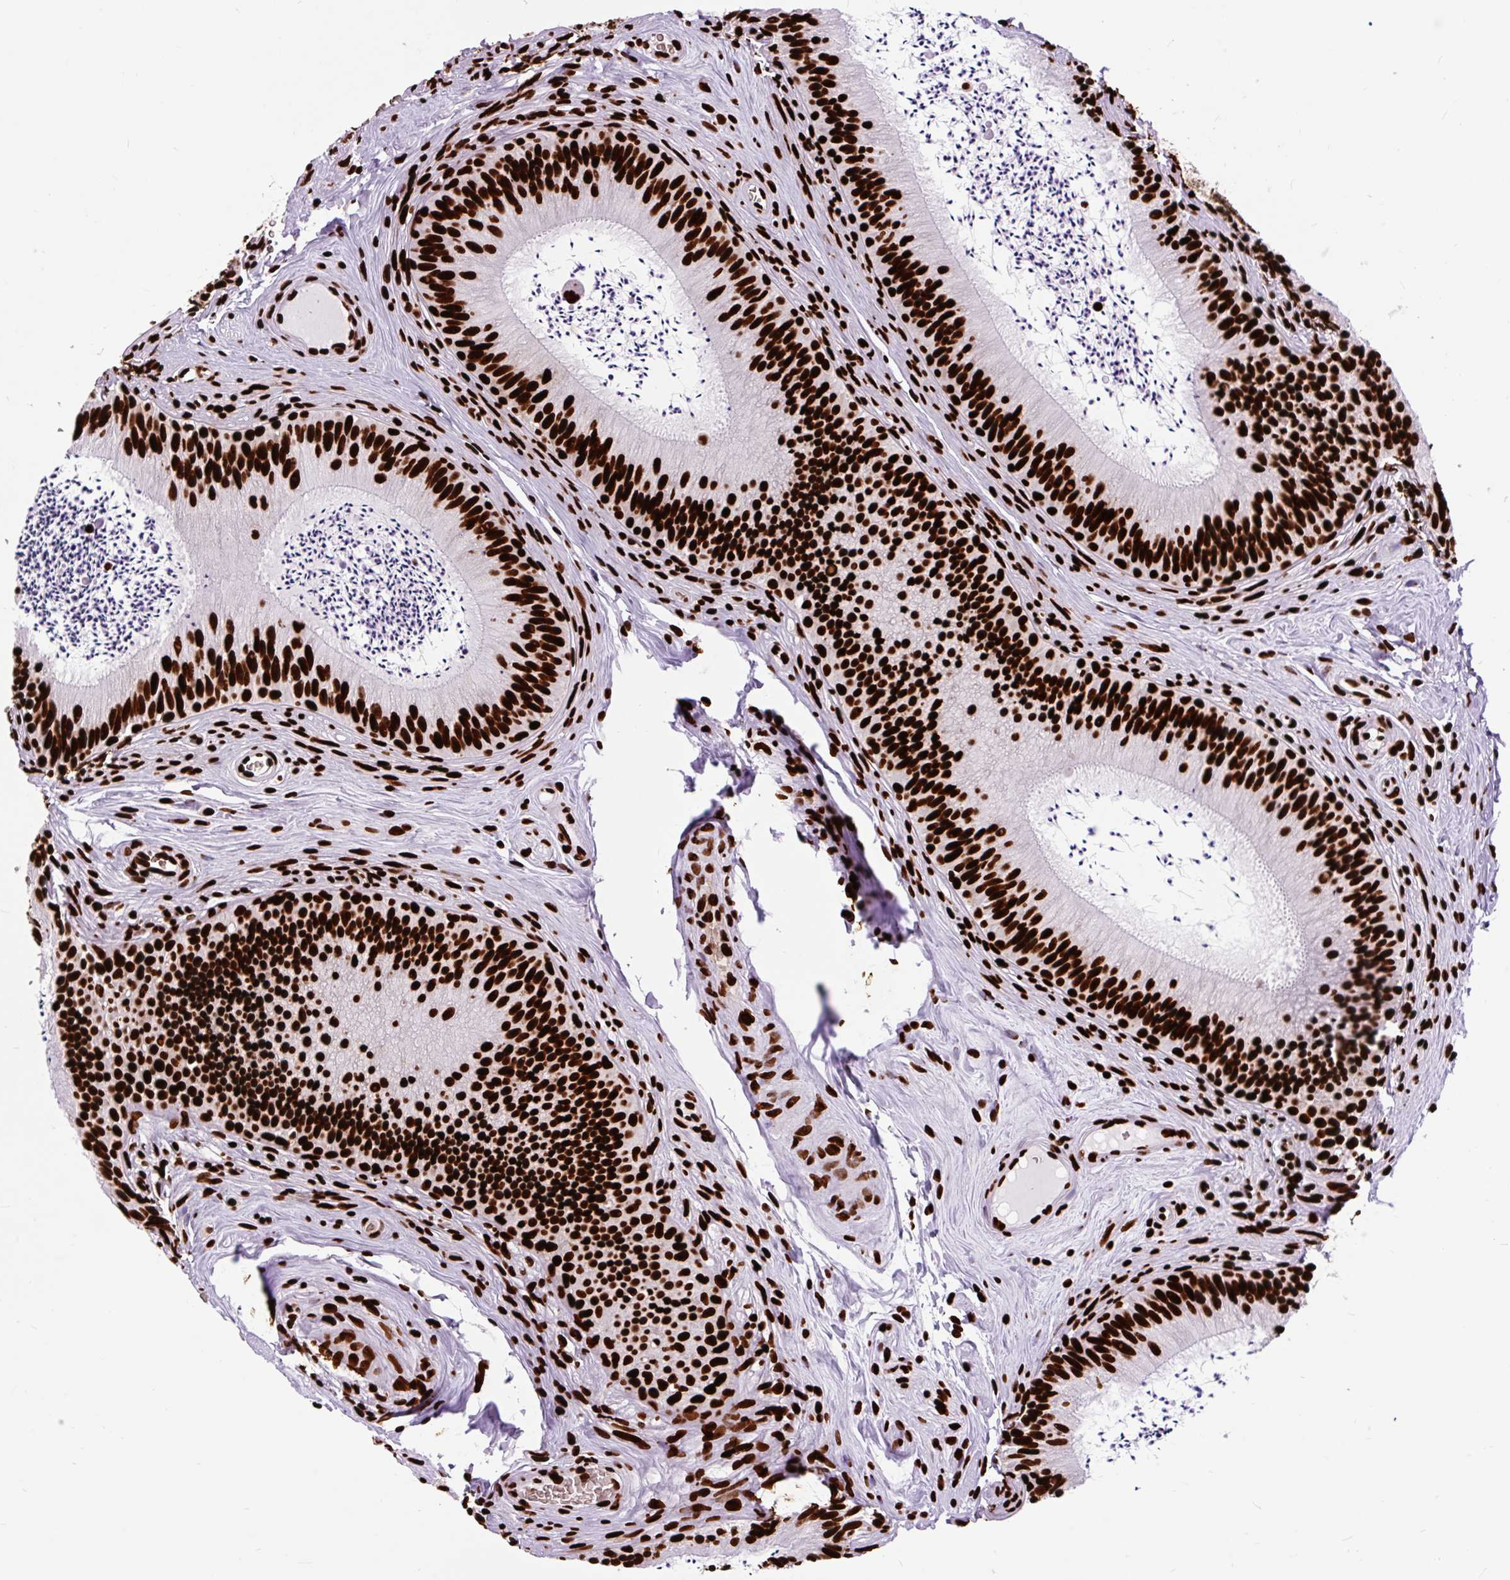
{"staining": {"intensity": "strong", "quantity": ">75%", "location": "nuclear"}, "tissue": "epididymis", "cell_type": "Glandular cells", "image_type": "normal", "snomed": [{"axis": "morphology", "description": "Normal tissue, NOS"}, {"axis": "topography", "description": "Epididymis"}], "caption": "Strong nuclear staining is present in about >75% of glandular cells in benign epididymis. (DAB (3,3'-diaminobenzidine) = brown stain, brightfield microscopy at high magnification).", "gene": "FUS", "patient": {"sex": "male", "age": 24}}